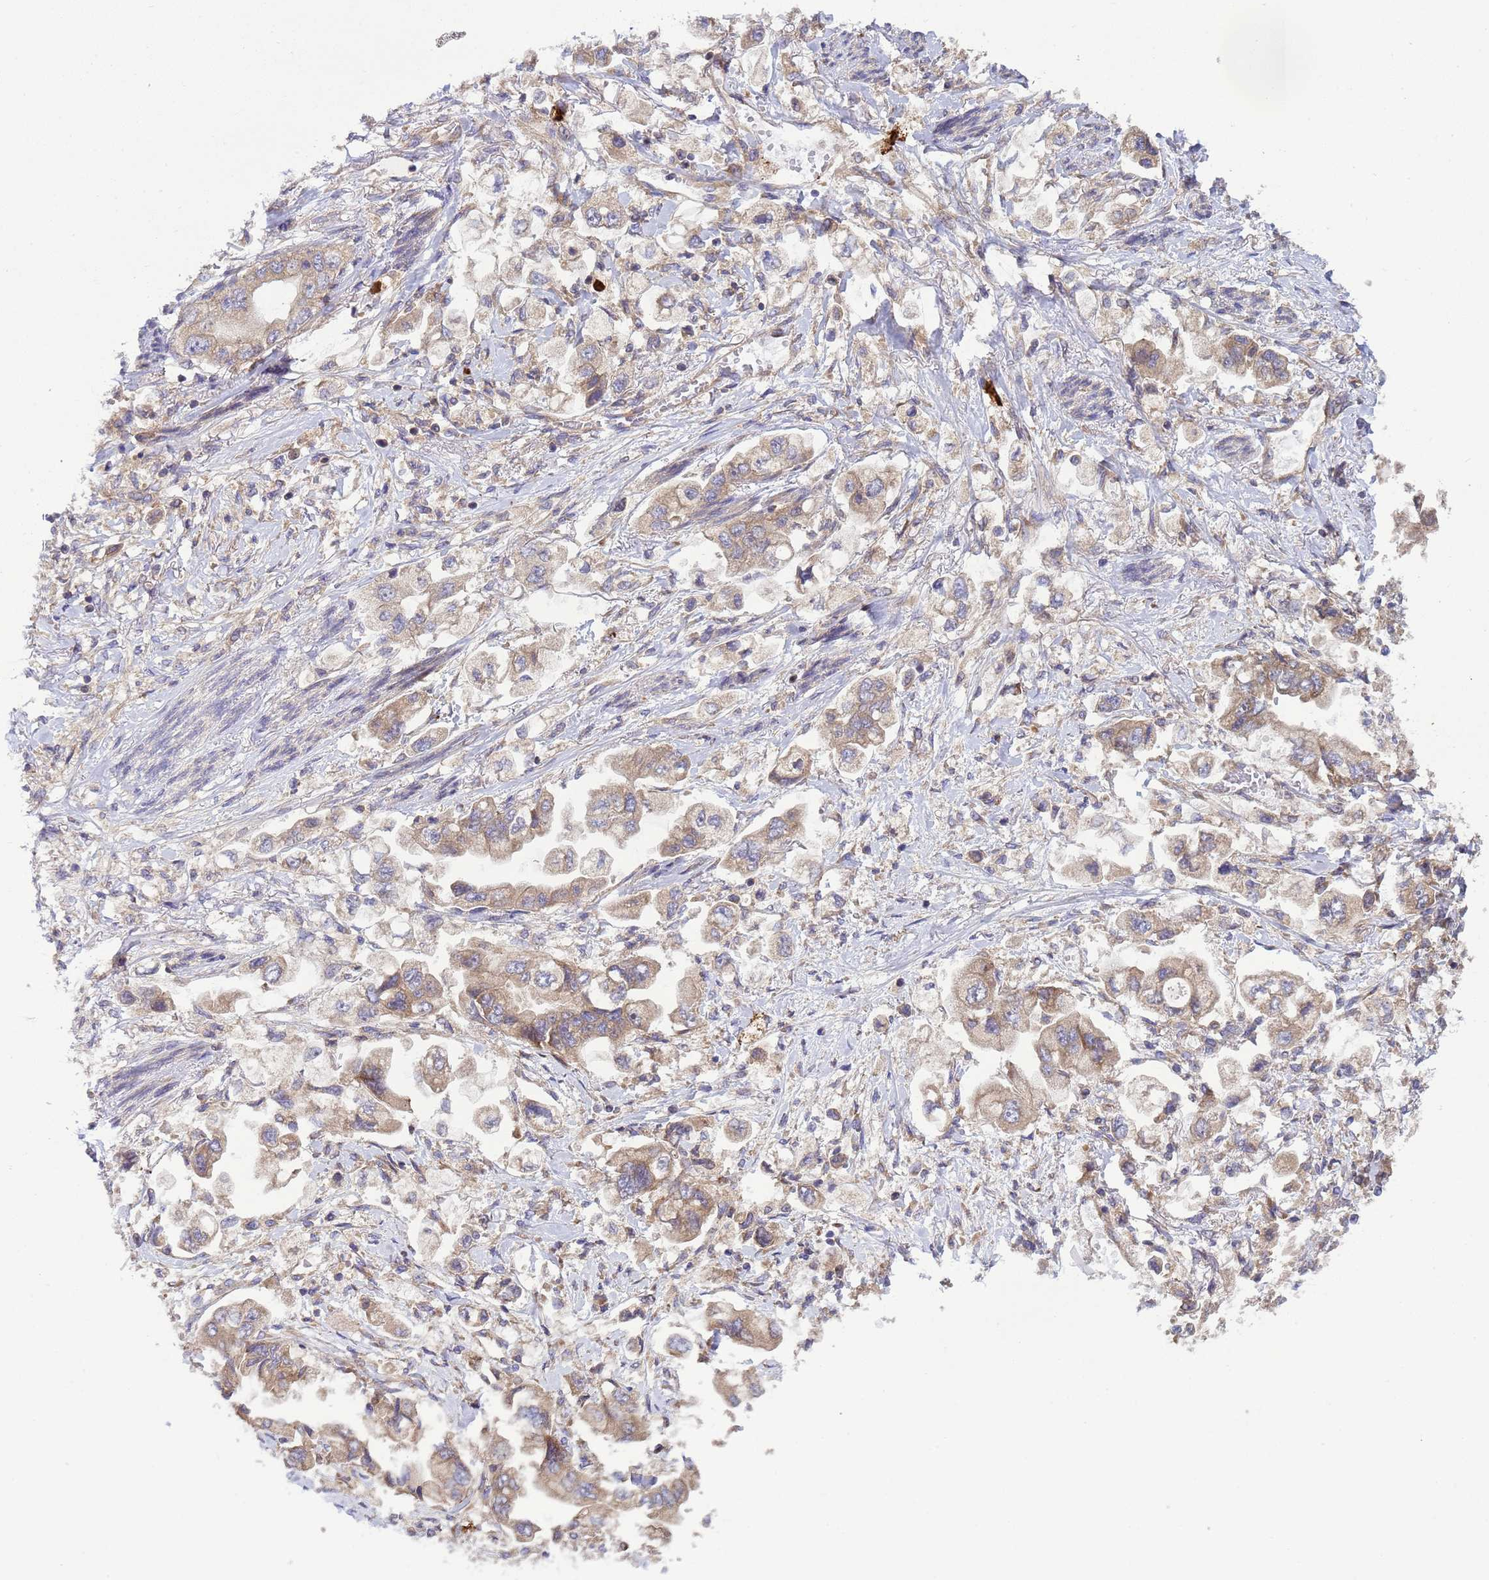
{"staining": {"intensity": "moderate", "quantity": ">75%", "location": "cytoplasmic/membranous"}, "tissue": "stomach cancer", "cell_type": "Tumor cells", "image_type": "cancer", "snomed": [{"axis": "morphology", "description": "Adenocarcinoma, NOS"}, {"axis": "topography", "description": "Stomach"}], "caption": "Human stomach cancer (adenocarcinoma) stained with a brown dye exhibits moderate cytoplasmic/membranous positive expression in approximately >75% of tumor cells.", "gene": "BECN1", "patient": {"sex": "male", "age": 62}}